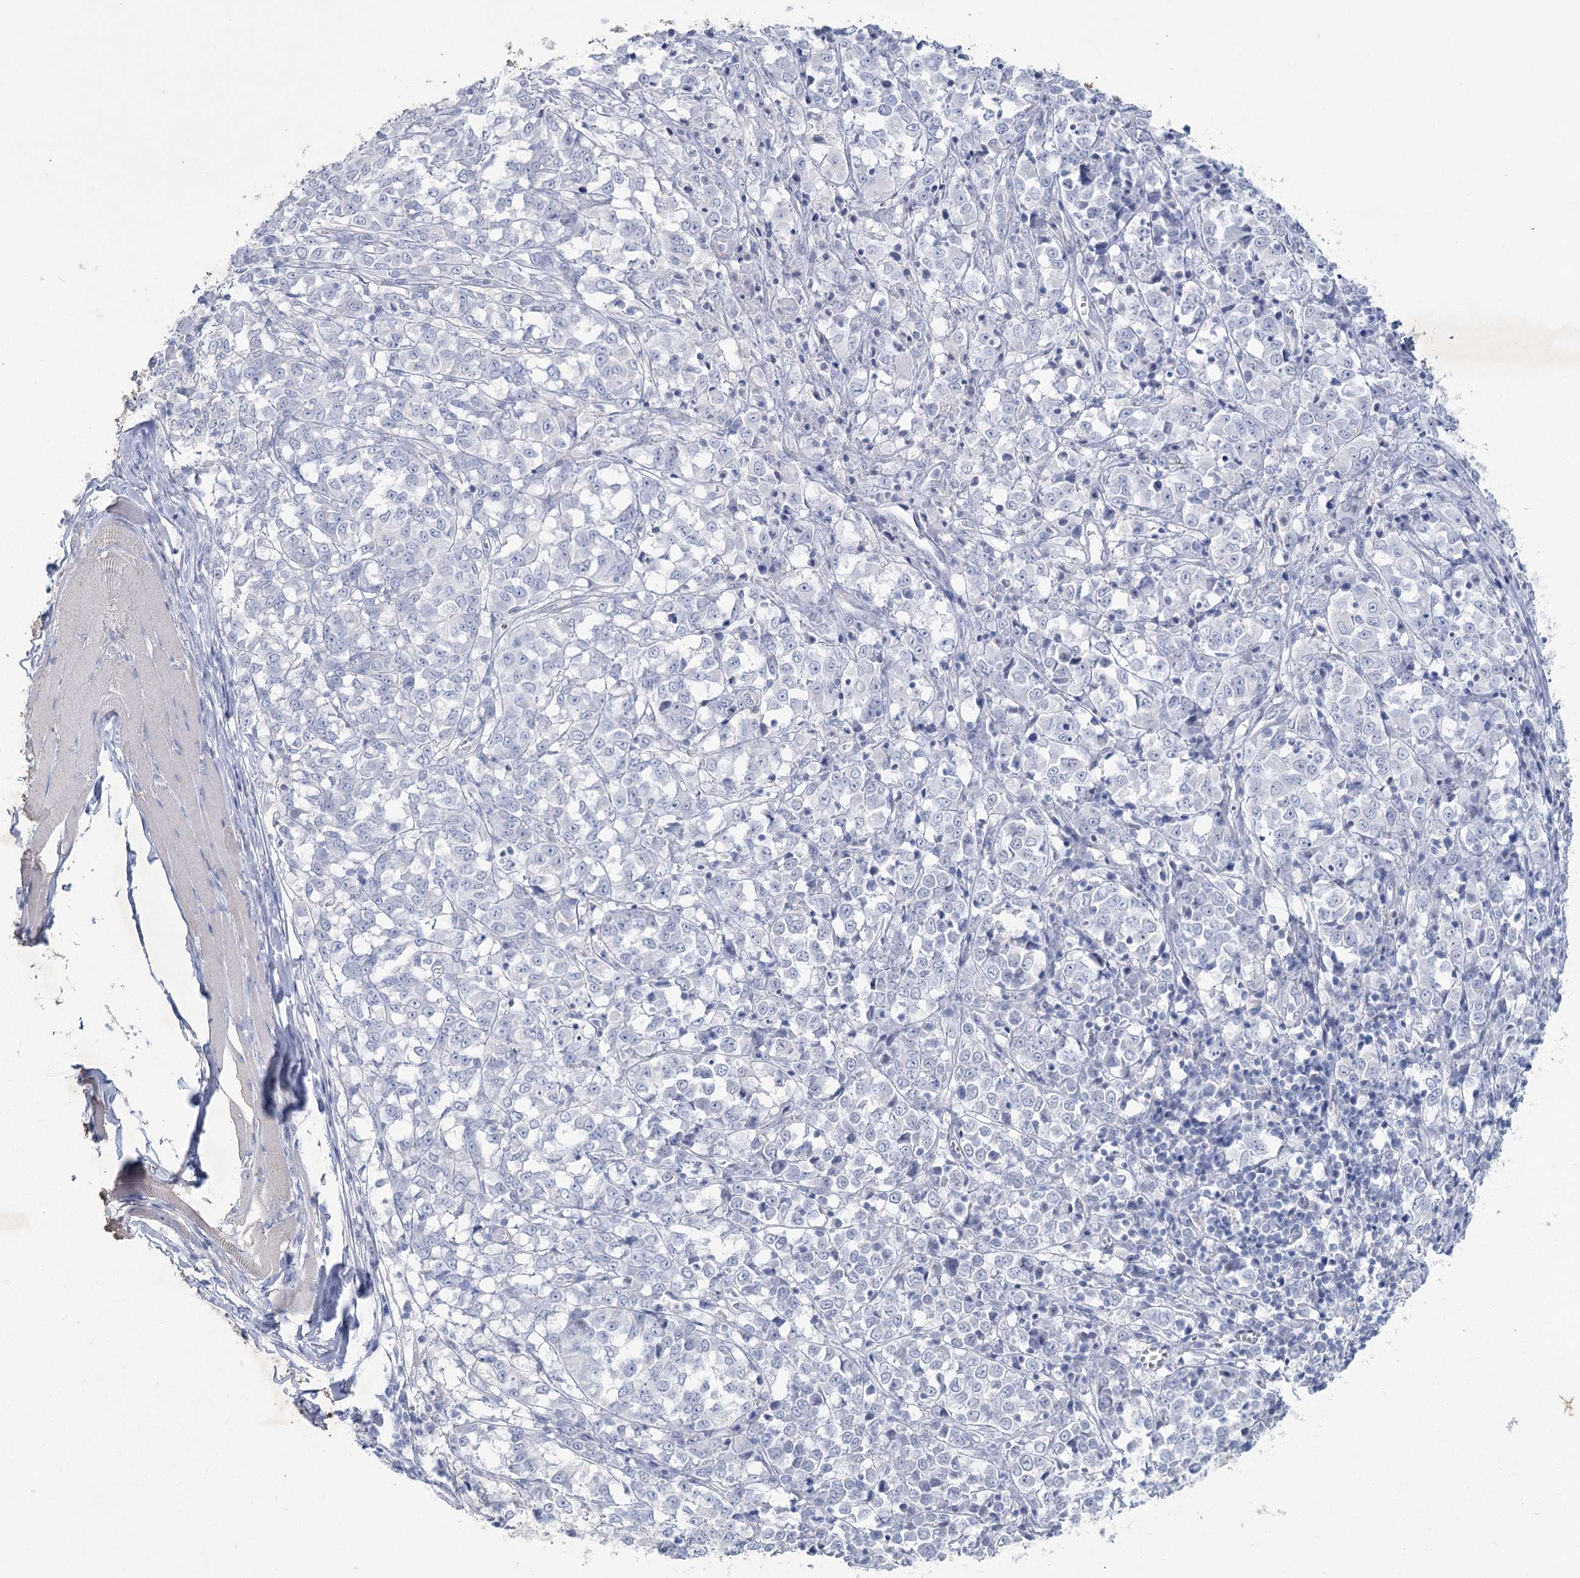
{"staining": {"intensity": "negative", "quantity": "none", "location": "none"}, "tissue": "melanoma", "cell_type": "Tumor cells", "image_type": "cancer", "snomed": [{"axis": "morphology", "description": "Malignant melanoma, NOS"}, {"axis": "topography", "description": "Skin"}], "caption": "Melanoma was stained to show a protein in brown. There is no significant positivity in tumor cells. (DAB (3,3'-diaminobenzidine) immunohistochemistry (IHC) with hematoxylin counter stain).", "gene": "CCDC88A", "patient": {"sex": "female", "age": 72}}